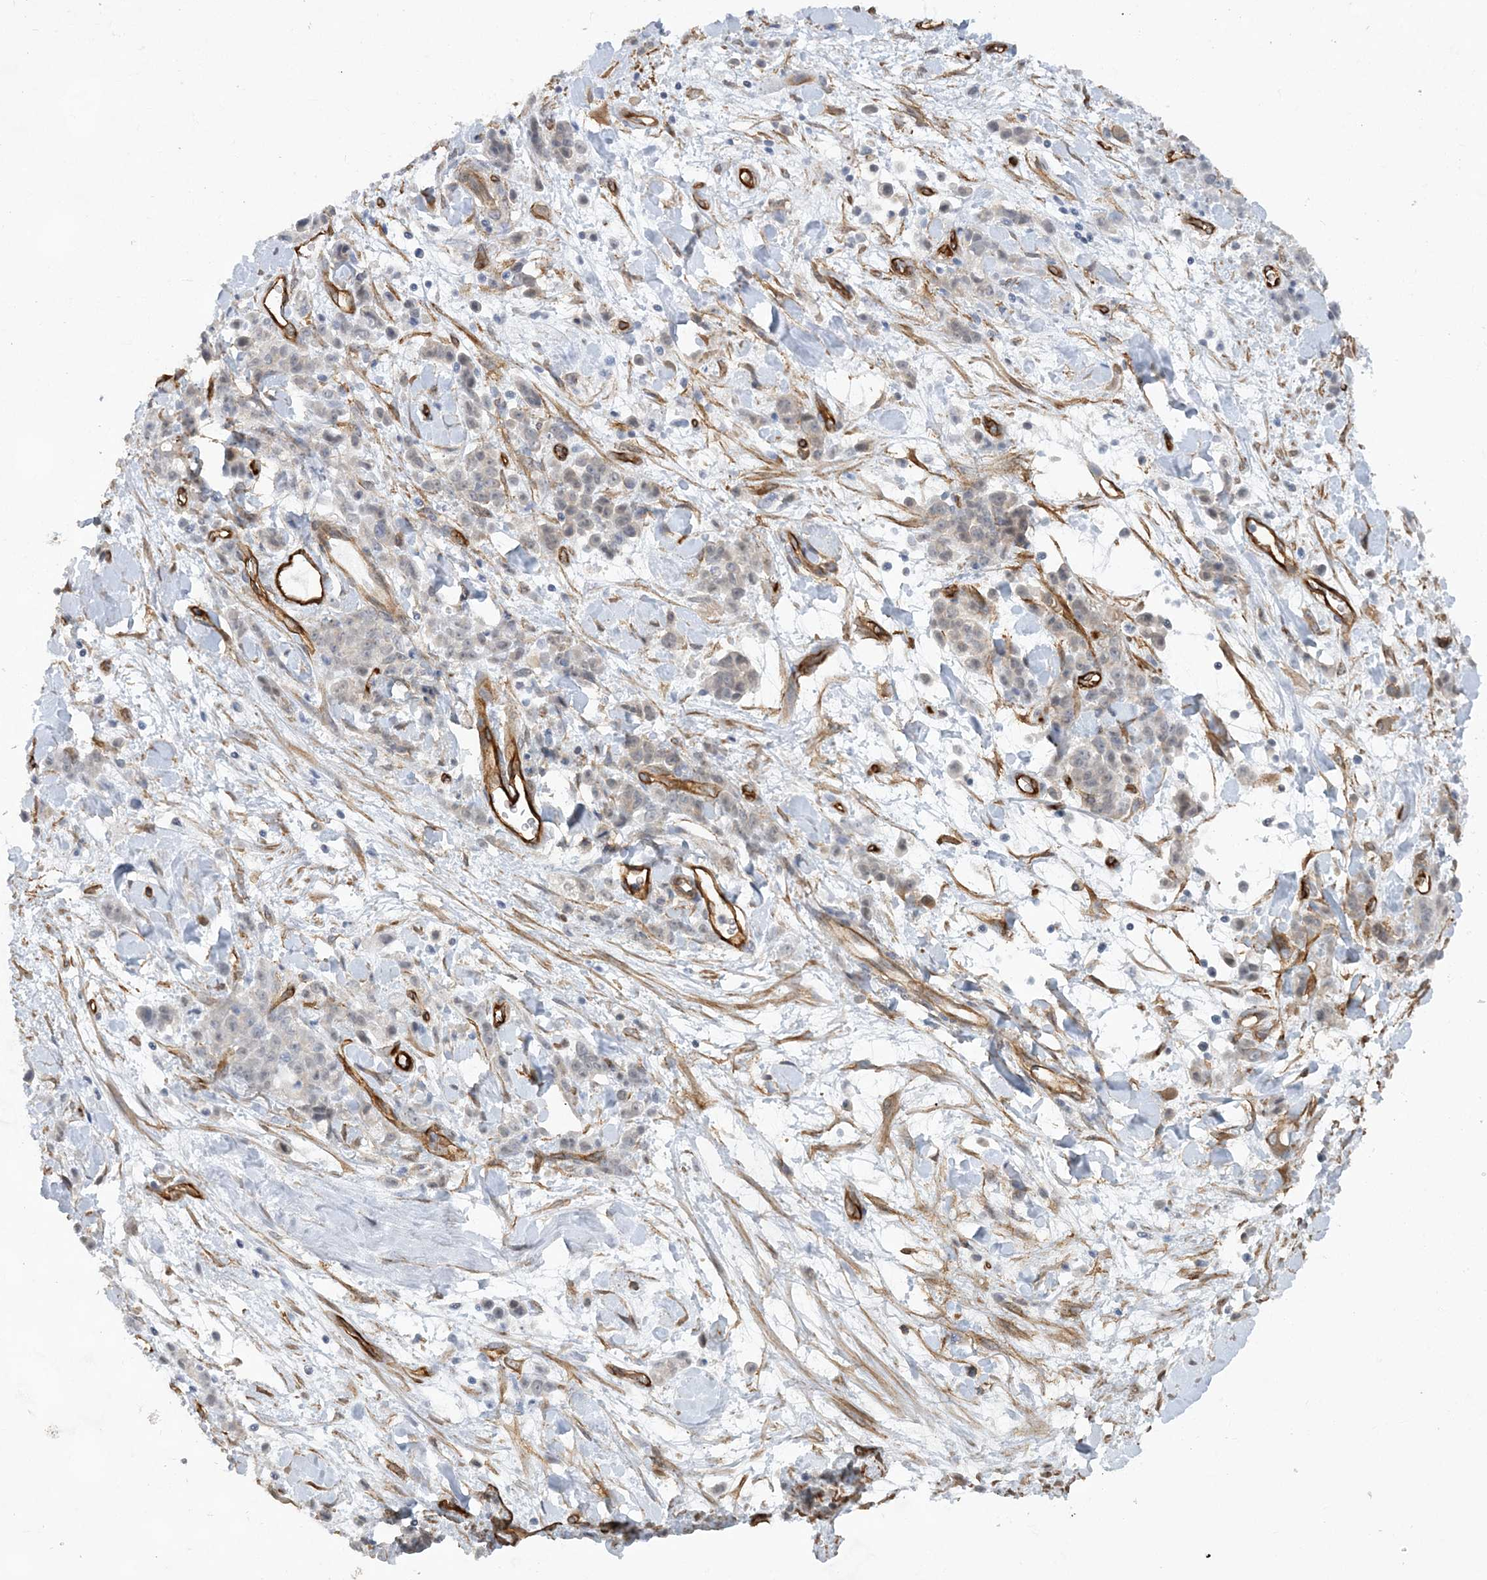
{"staining": {"intensity": "negative", "quantity": "none", "location": "none"}, "tissue": "stomach cancer", "cell_type": "Tumor cells", "image_type": "cancer", "snomed": [{"axis": "morphology", "description": "Normal tissue, NOS"}, {"axis": "morphology", "description": "Adenocarcinoma, NOS"}, {"axis": "topography", "description": "Stomach"}], "caption": "Immunohistochemistry histopathology image of stomach cancer stained for a protein (brown), which exhibits no staining in tumor cells.", "gene": "RAI14", "patient": {"sex": "male", "age": 82}}